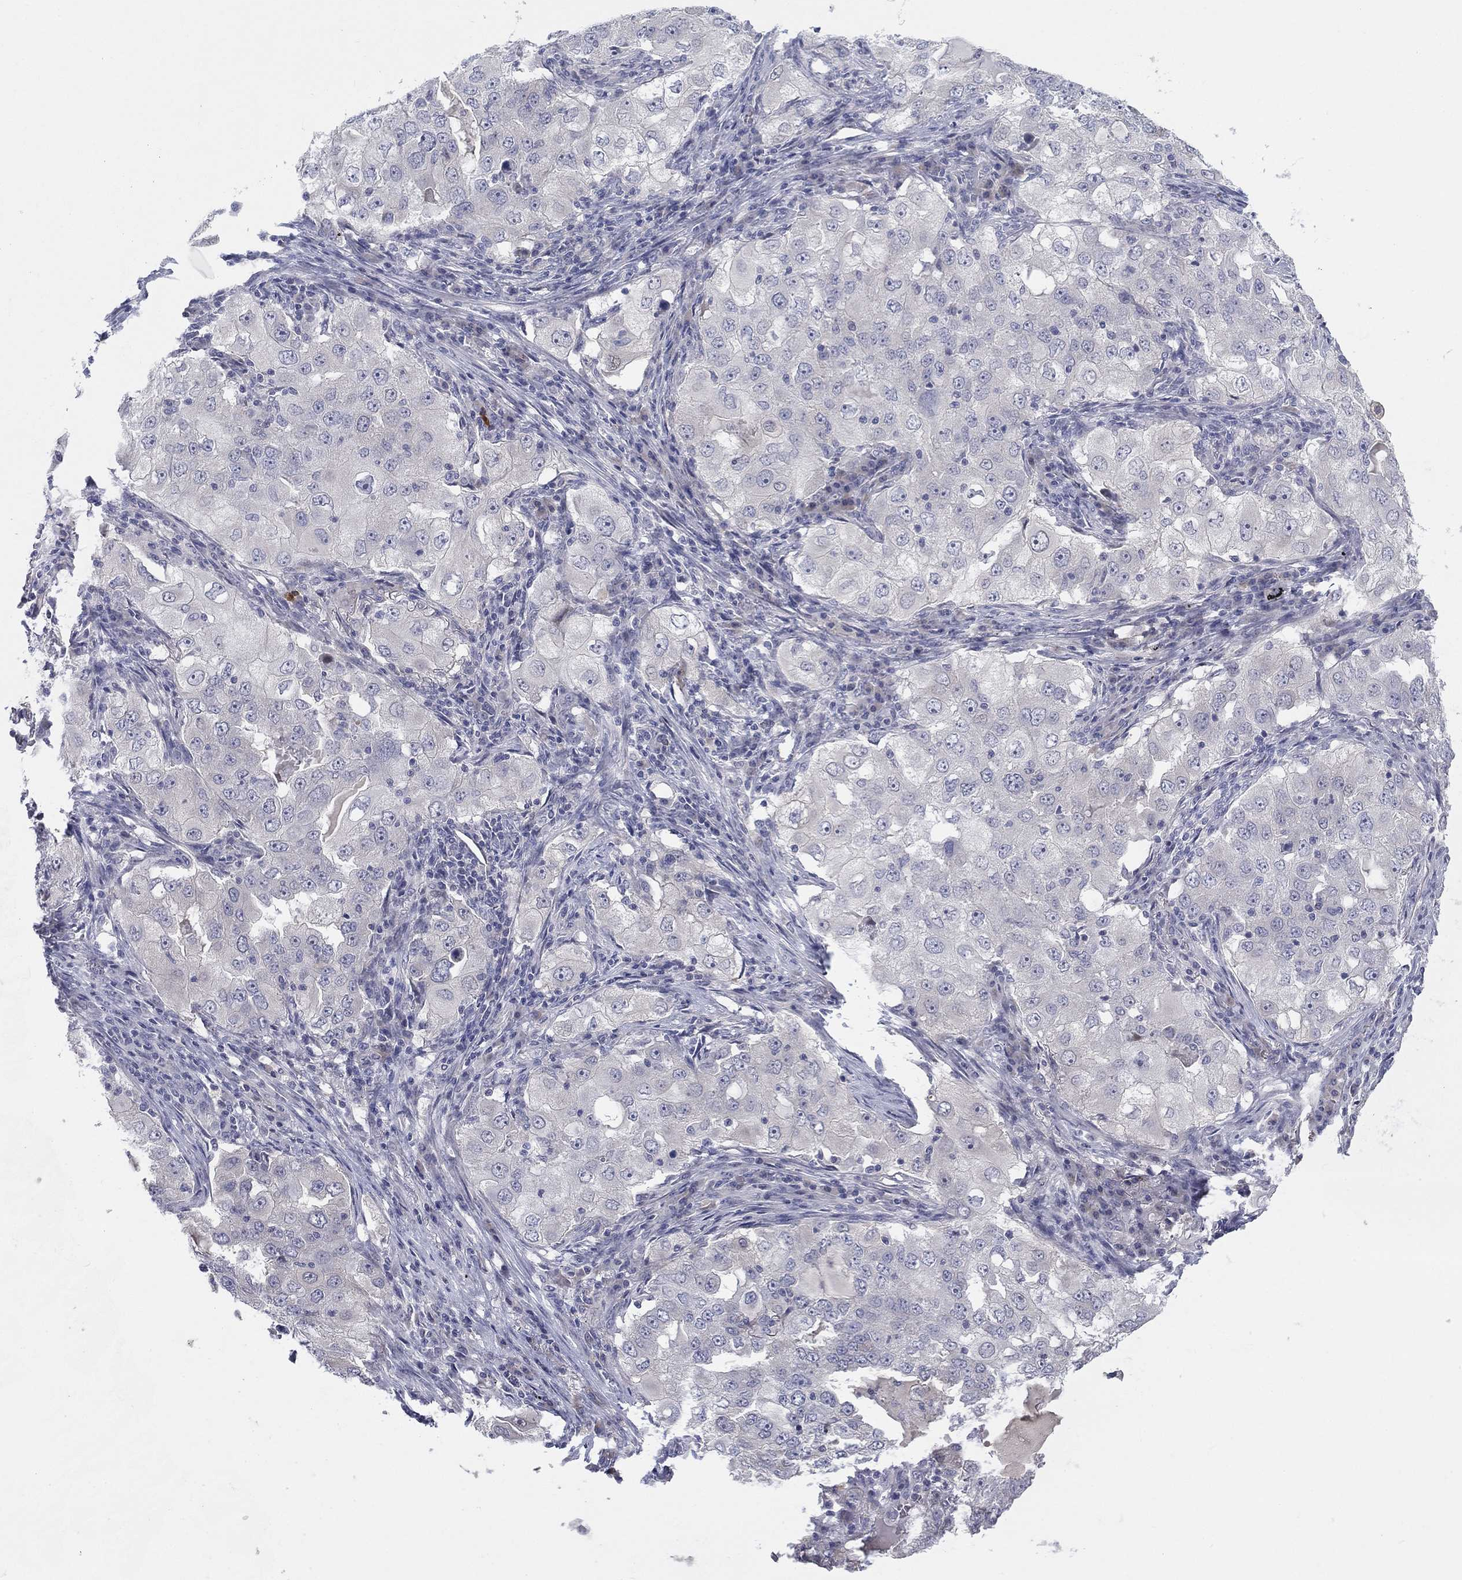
{"staining": {"intensity": "negative", "quantity": "none", "location": "none"}, "tissue": "lung cancer", "cell_type": "Tumor cells", "image_type": "cancer", "snomed": [{"axis": "morphology", "description": "Adenocarcinoma, NOS"}, {"axis": "topography", "description": "Lung"}], "caption": "The IHC image has no significant positivity in tumor cells of adenocarcinoma (lung) tissue. The staining was performed using DAB to visualize the protein expression in brown, while the nuclei were stained in blue with hematoxylin (Magnification: 20x).", "gene": "AMN1", "patient": {"sex": "female", "age": 61}}